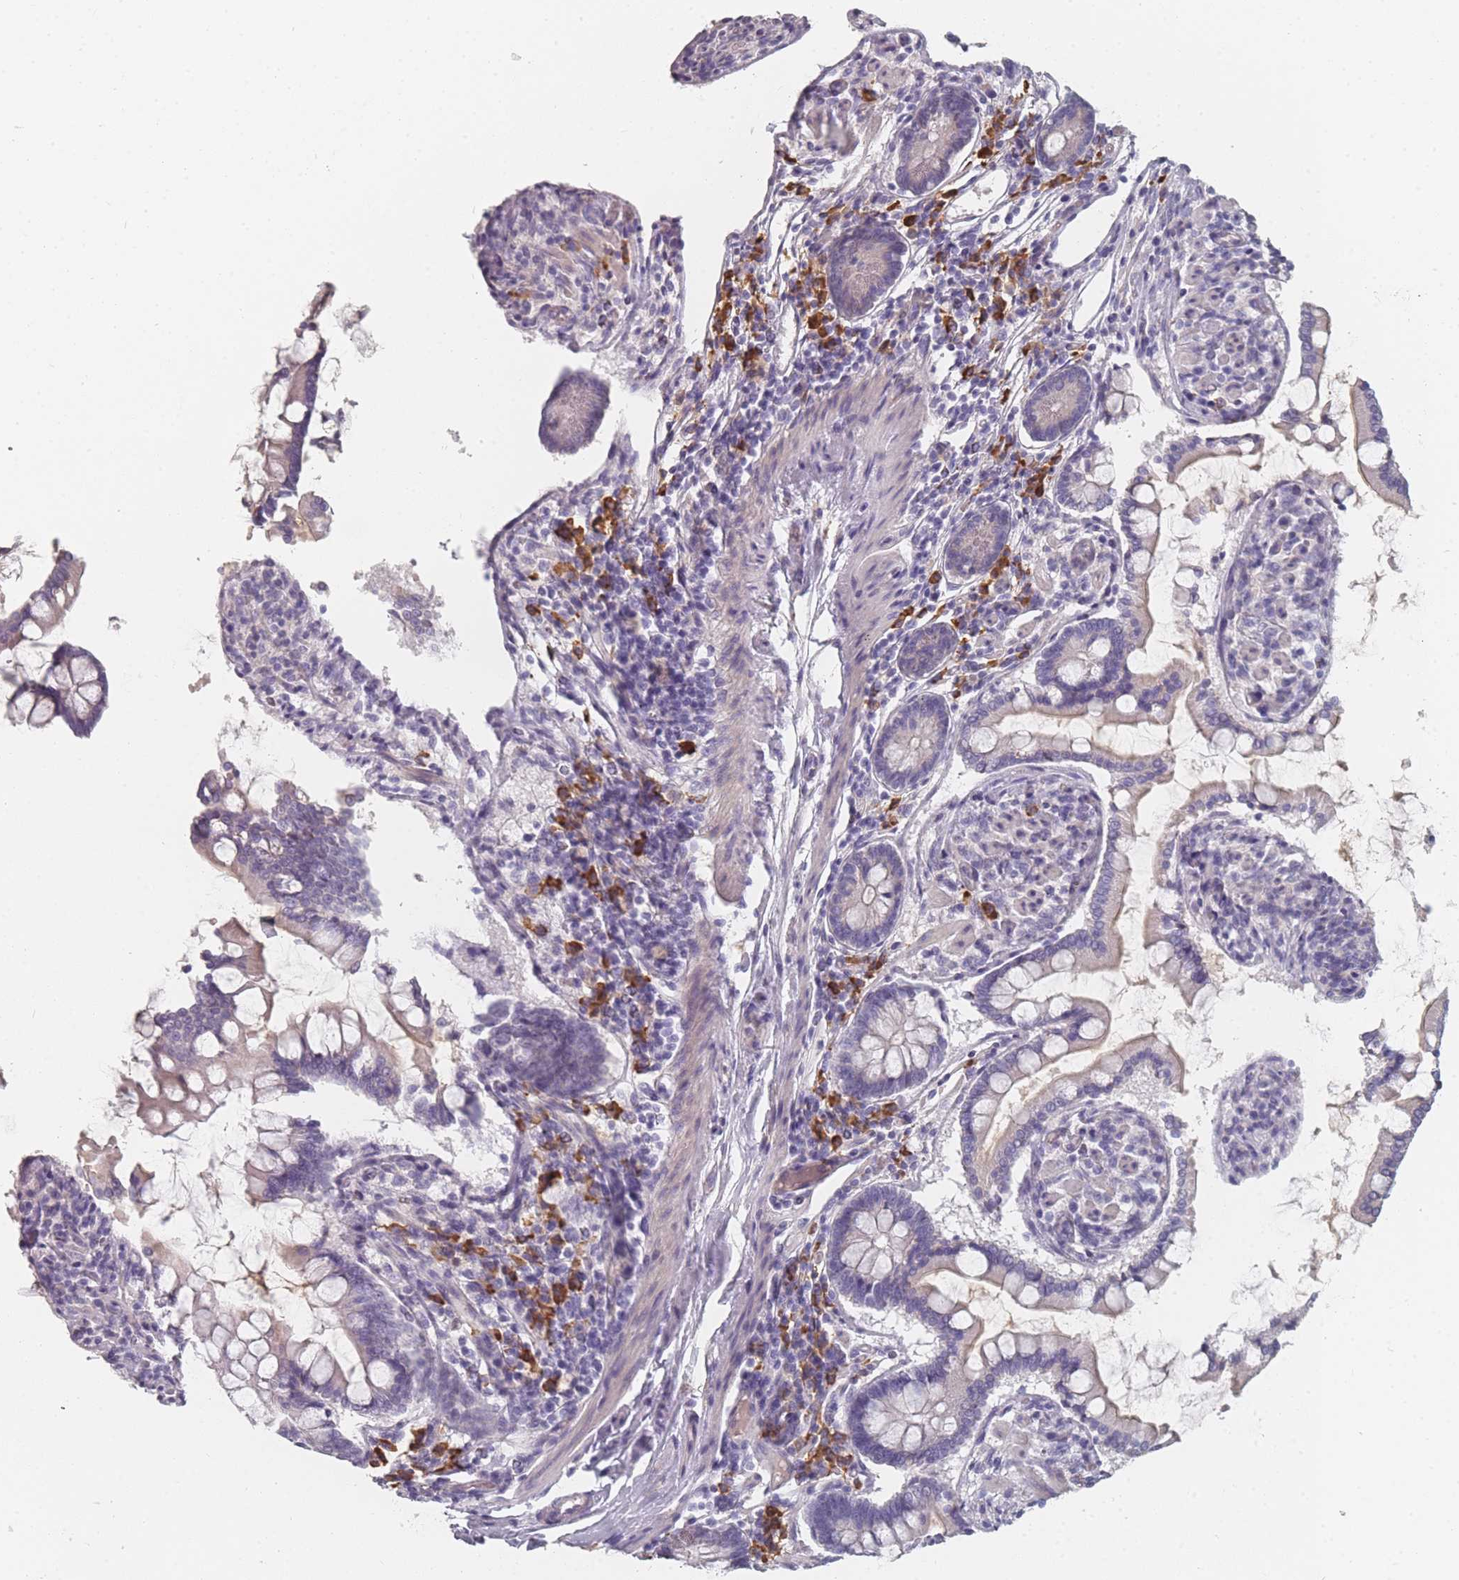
{"staining": {"intensity": "negative", "quantity": "none", "location": "none"}, "tissue": "small intestine", "cell_type": "Glandular cells", "image_type": "normal", "snomed": [{"axis": "morphology", "description": "Normal tissue, NOS"}, {"axis": "topography", "description": "Small intestine"}], "caption": "Small intestine stained for a protein using IHC exhibits no positivity glandular cells.", "gene": "SLC35E4", "patient": {"sex": "male", "age": 41}}